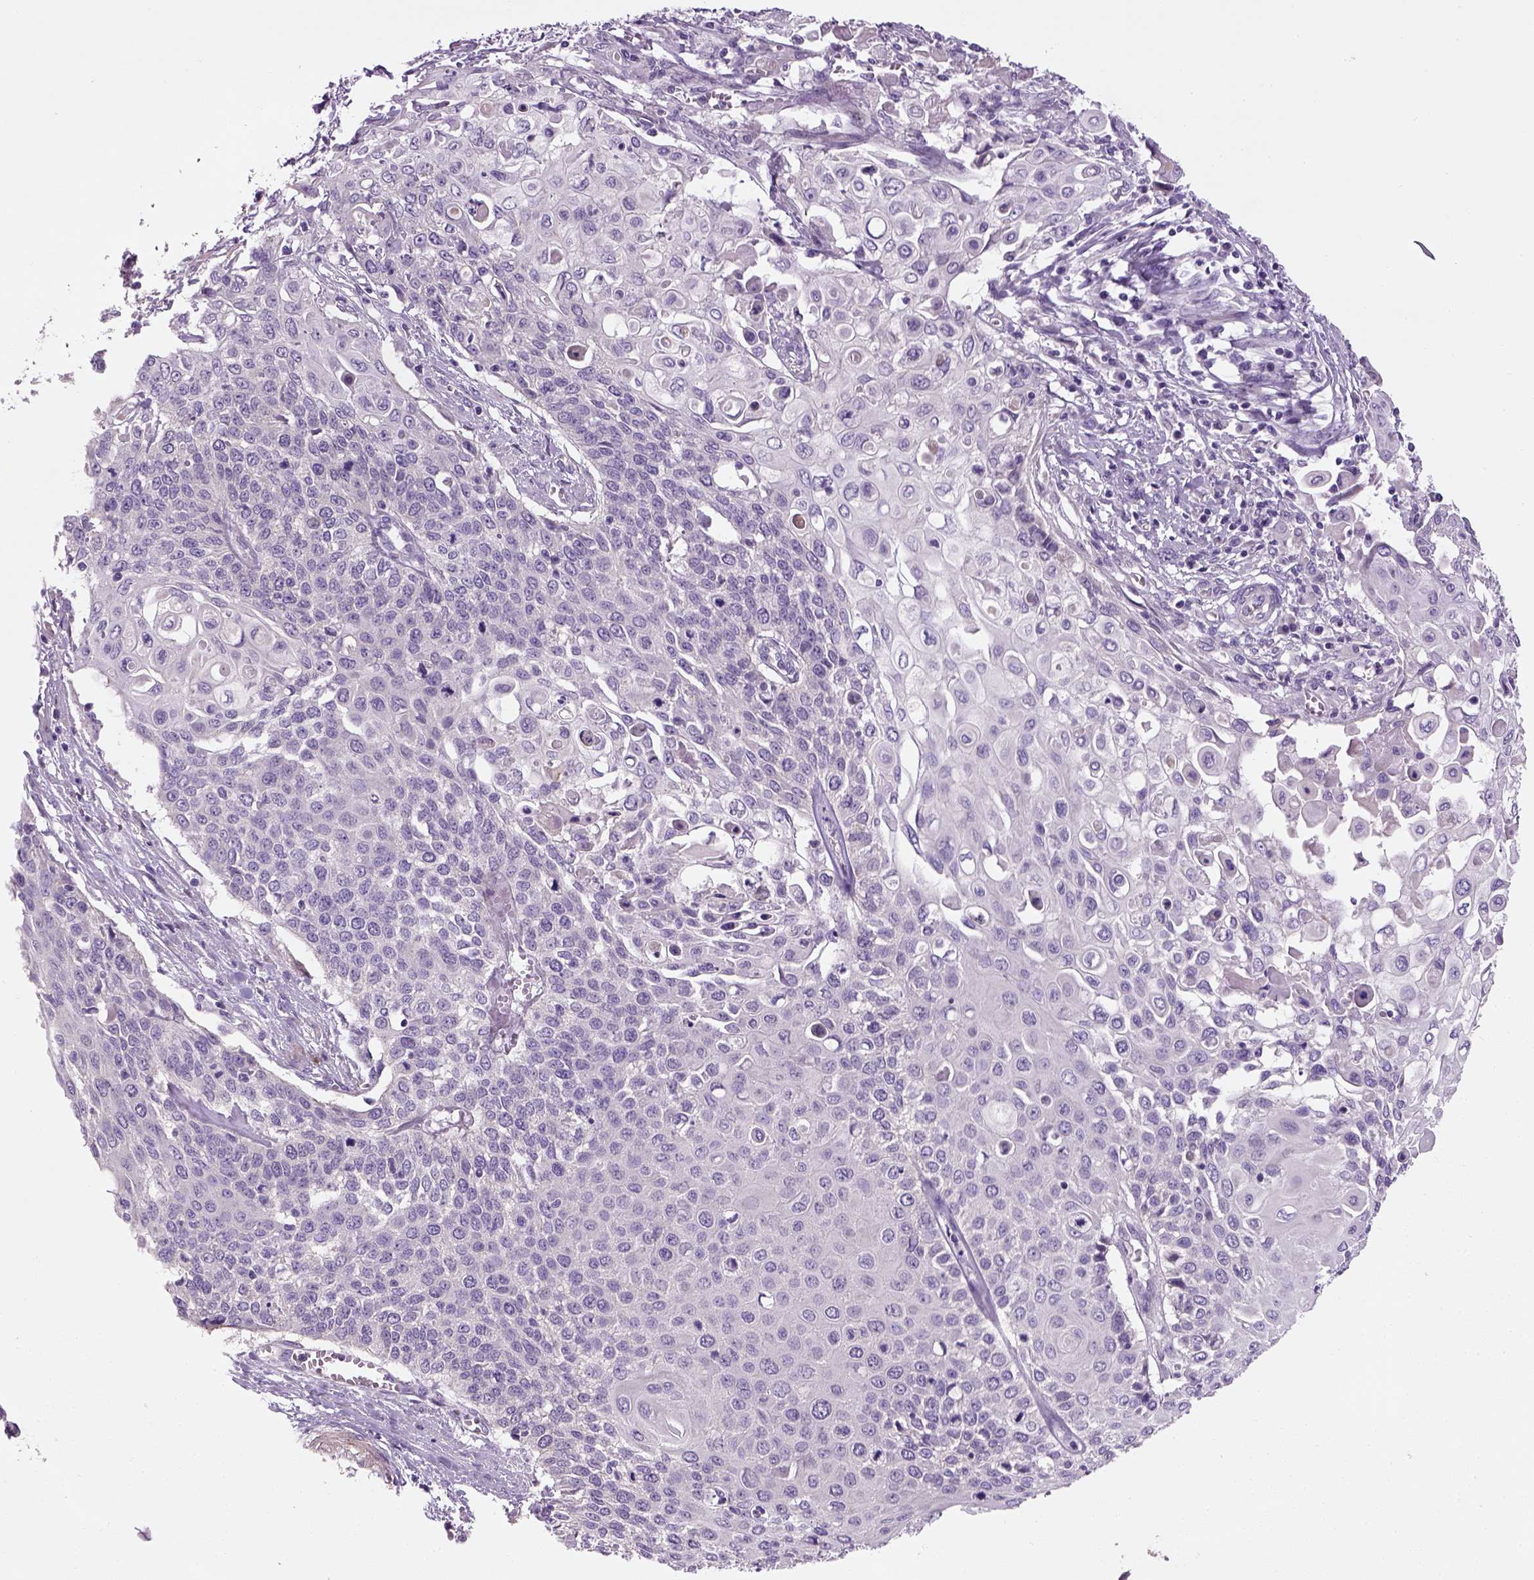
{"staining": {"intensity": "negative", "quantity": "none", "location": "none"}, "tissue": "cervical cancer", "cell_type": "Tumor cells", "image_type": "cancer", "snomed": [{"axis": "morphology", "description": "Squamous cell carcinoma, NOS"}, {"axis": "topography", "description": "Cervix"}], "caption": "Tumor cells are negative for brown protein staining in cervical cancer.", "gene": "ELOVL3", "patient": {"sex": "female", "age": 39}}